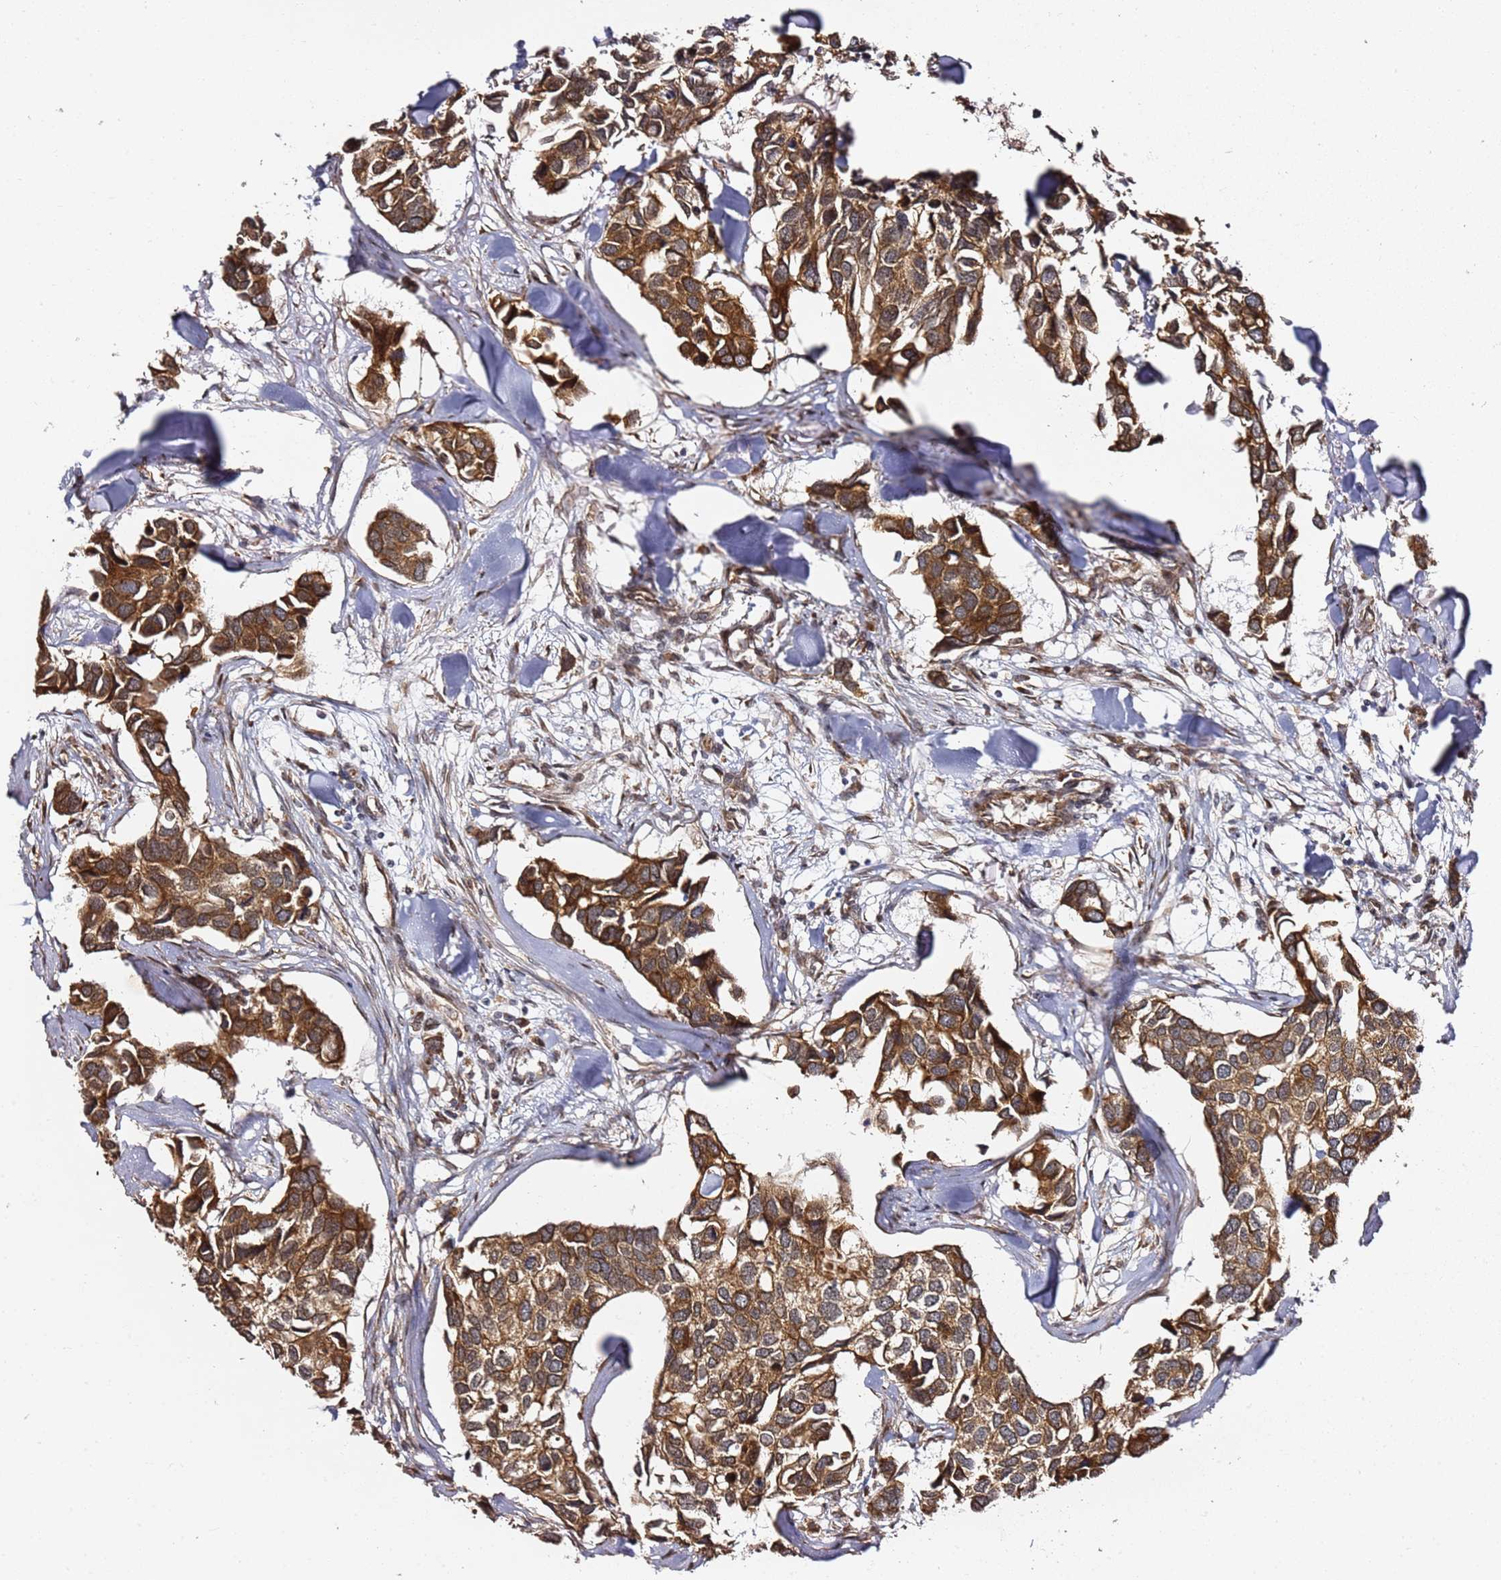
{"staining": {"intensity": "strong", "quantity": ">75%", "location": "cytoplasmic/membranous"}, "tissue": "breast cancer", "cell_type": "Tumor cells", "image_type": "cancer", "snomed": [{"axis": "morphology", "description": "Duct carcinoma"}, {"axis": "topography", "description": "Breast"}], "caption": "Immunohistochemical staining of human breast intraductal carcinoma demonstrates high levels of strong cytoplasmic/membranous expression in approximately >75% of tumor cells. (IHC, brightfield microscopy, high magnification).", "gene": "PRKAB2", "patient": {"sex": "female", "age": 83}}